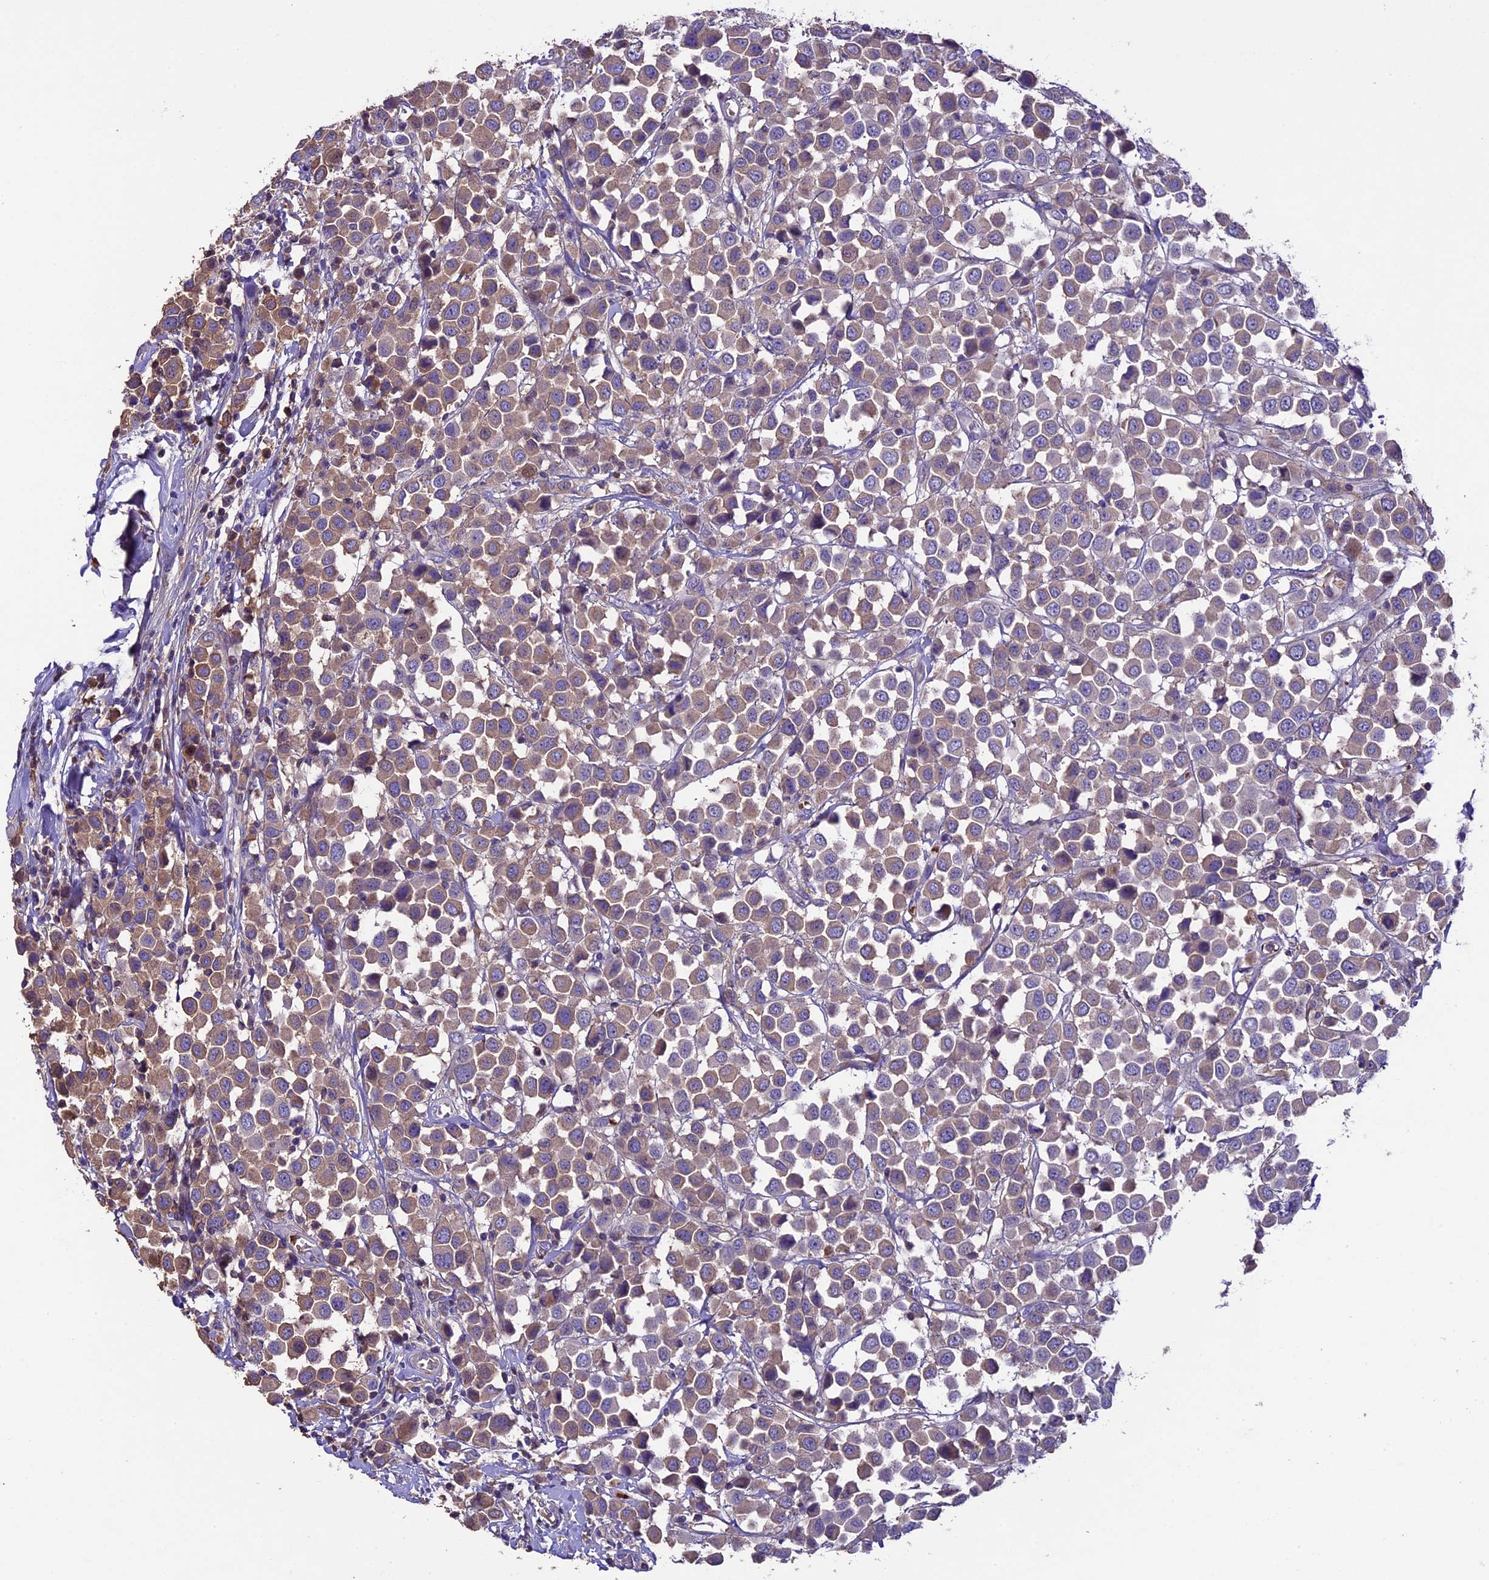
{"staining": {"intensity": "moderate", "quantity": ">75%", "location": "cytoplasmic/membranous"}, "tissue": "breast cancer", "cell_type": "Tumor cells", "image_type": "cancer", "snomed": [{"axis": "morphology", "description": "Duct carcinoma"}, {"axis": "topography", "description": "Breast"}], "caption": "Protein expression analysis of intraductal carcinoma (breast) exhibits moderate cytoplasmic/membranous staining in about >75% of tumor cells.", "gene": "TCP11L2", "patient": {"sex": "female", "age": 61}}